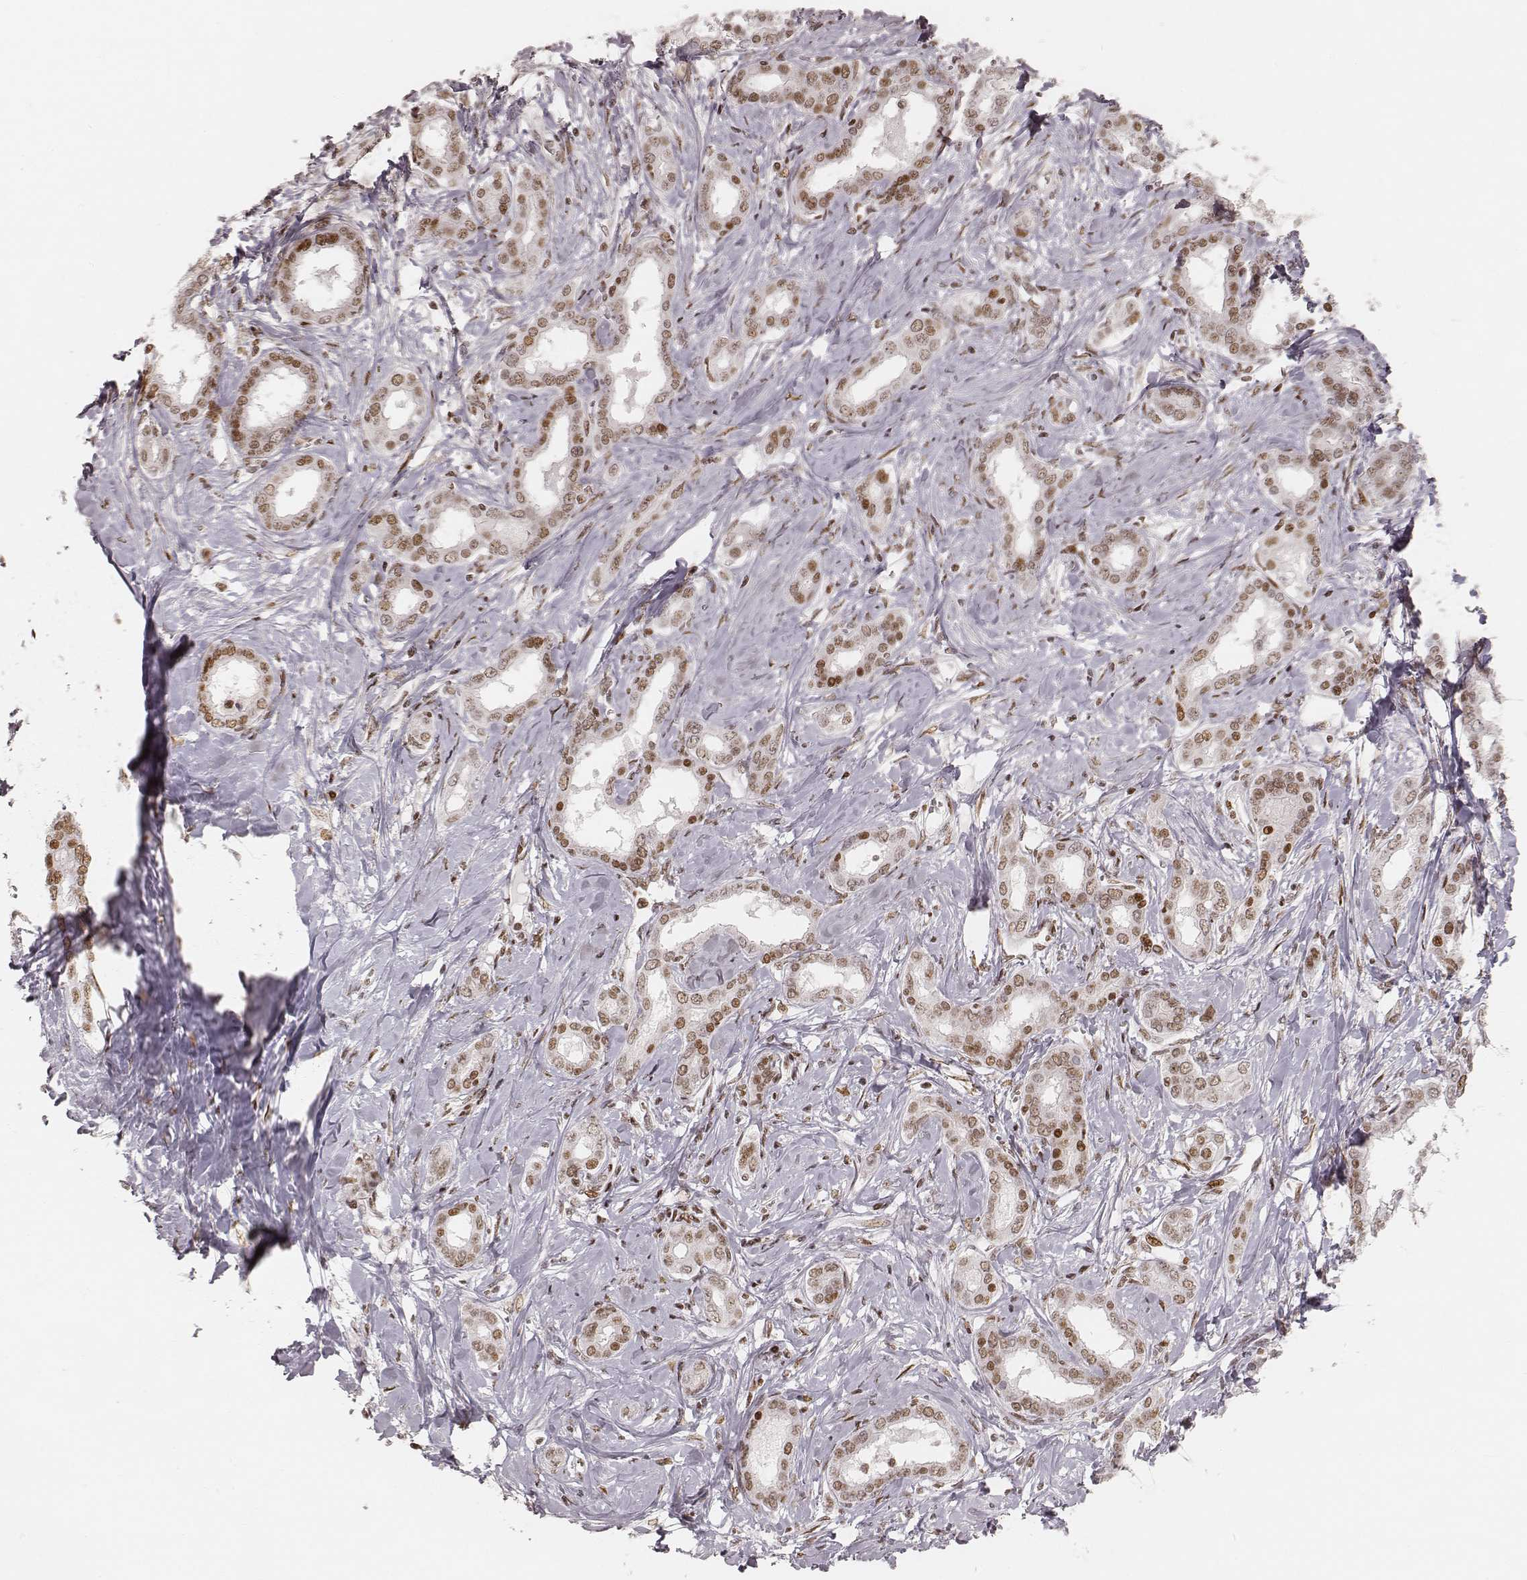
{"staining": {"intensity": "moderate", "quantity": ">75%", "location": "nuclear"}, "tissue": "liver cancer", "cell_type": "Tumor cells", "image_type": "cancer", "snomed": [{"axis": "morphology", "description": "Cholangiocarcinoma"}, {"axis": "topography", "description": "Liver"}], "caption": "Human liver cholangiocarcinoma stained with a brown dye demonstrates moderate nuclear positive expression in approximately >75% of tumor cells.", "gene": "HNRNPC", "patient": {"sex": "female", "age": 47}}